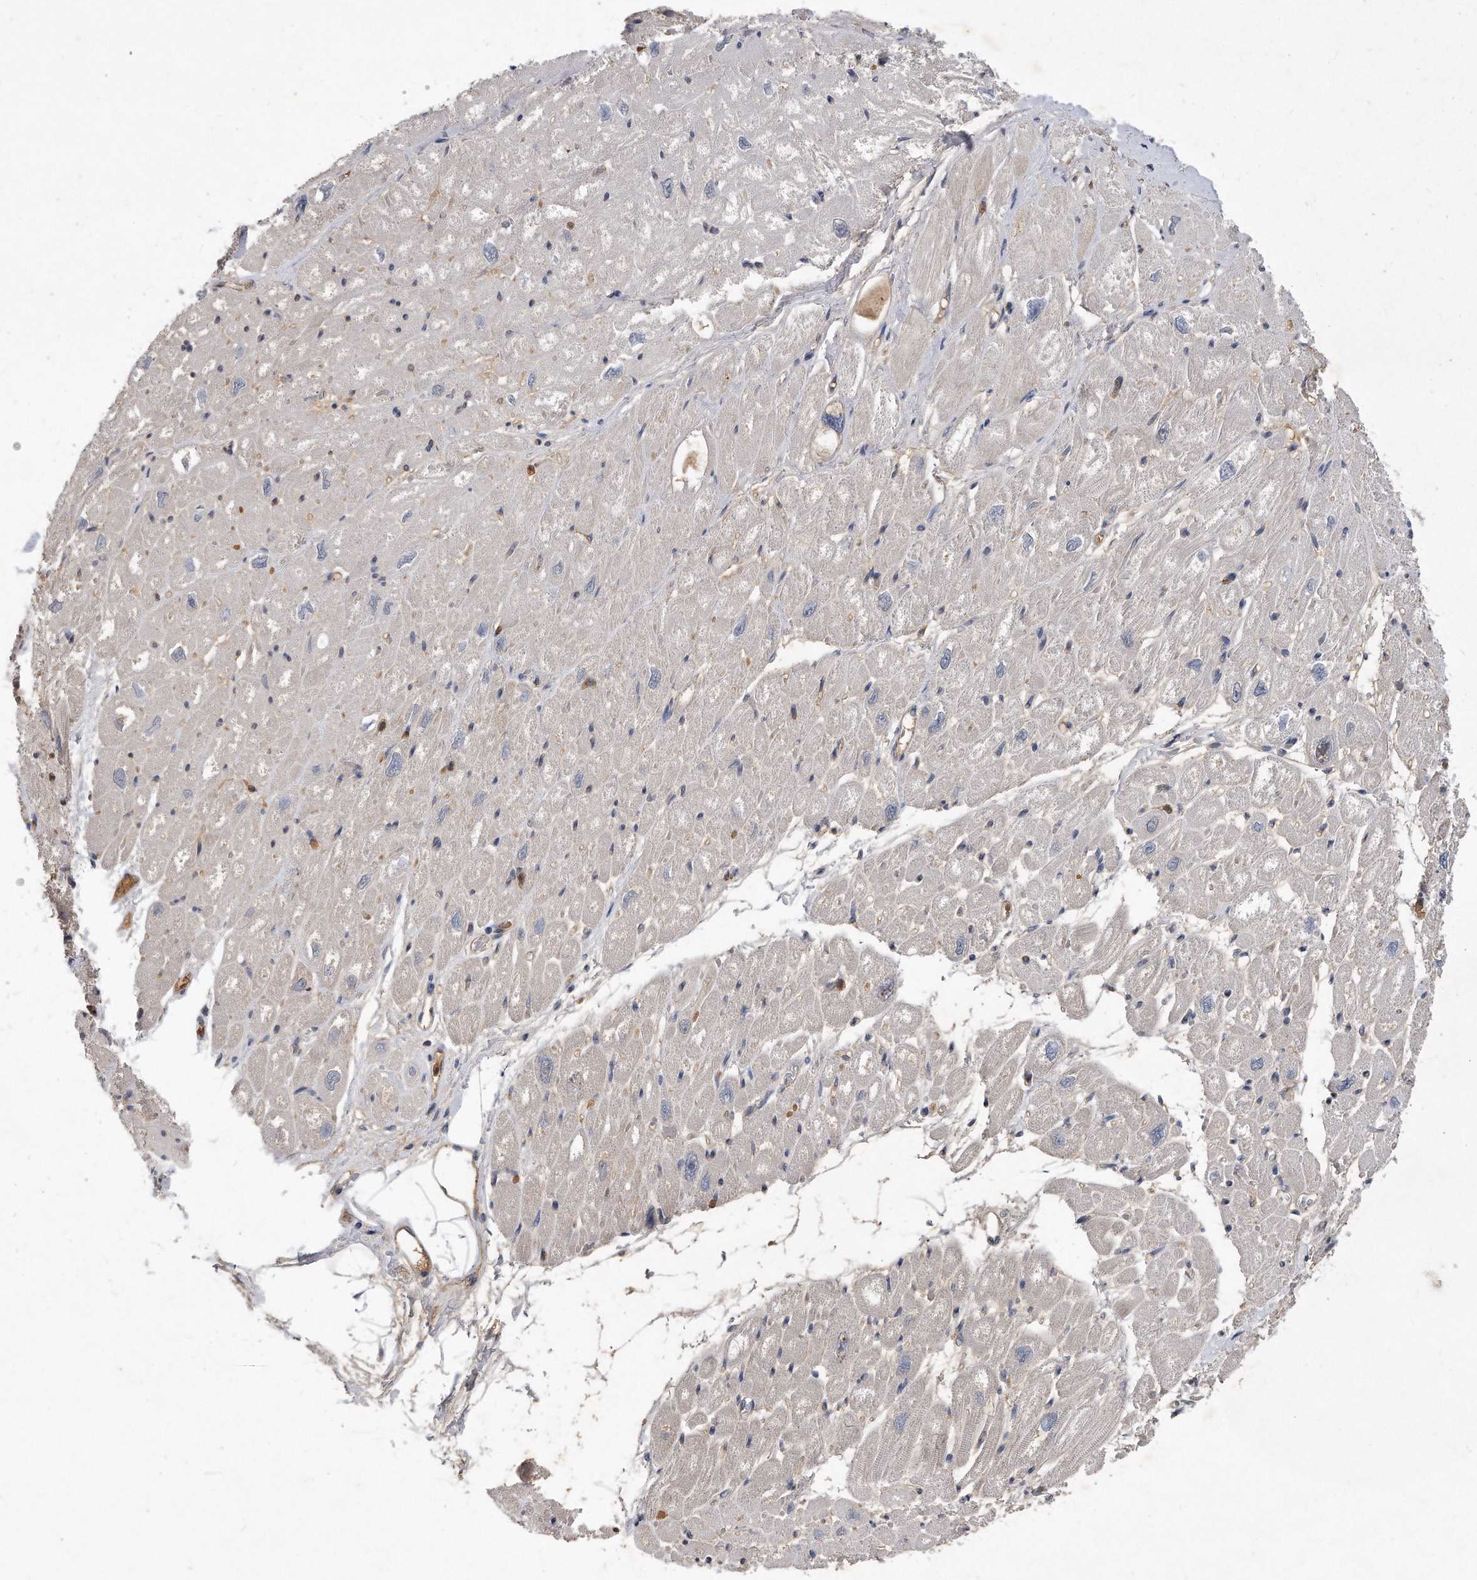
{"staining": {"intensity": "weak", "quantity": "<25%", "location": "cytoplasmic/membranous"}, "tissue": "heart muscle", "cell_type": "Cardiomyocytes", "image_type": "normal", "snomed": [{"axis": "morphology", "description": "Normal tissue, NOS"}, {"axis": "topography", "description": "Heart"}], "caption": "A high-resolution photomicrograph shows IHC staining of unremarkable heart muscle, which demonstrates no significant positivity in cardiomyocytes.", "gene": "HOMER3", "patient": {"sex": "male", "age": 50}}